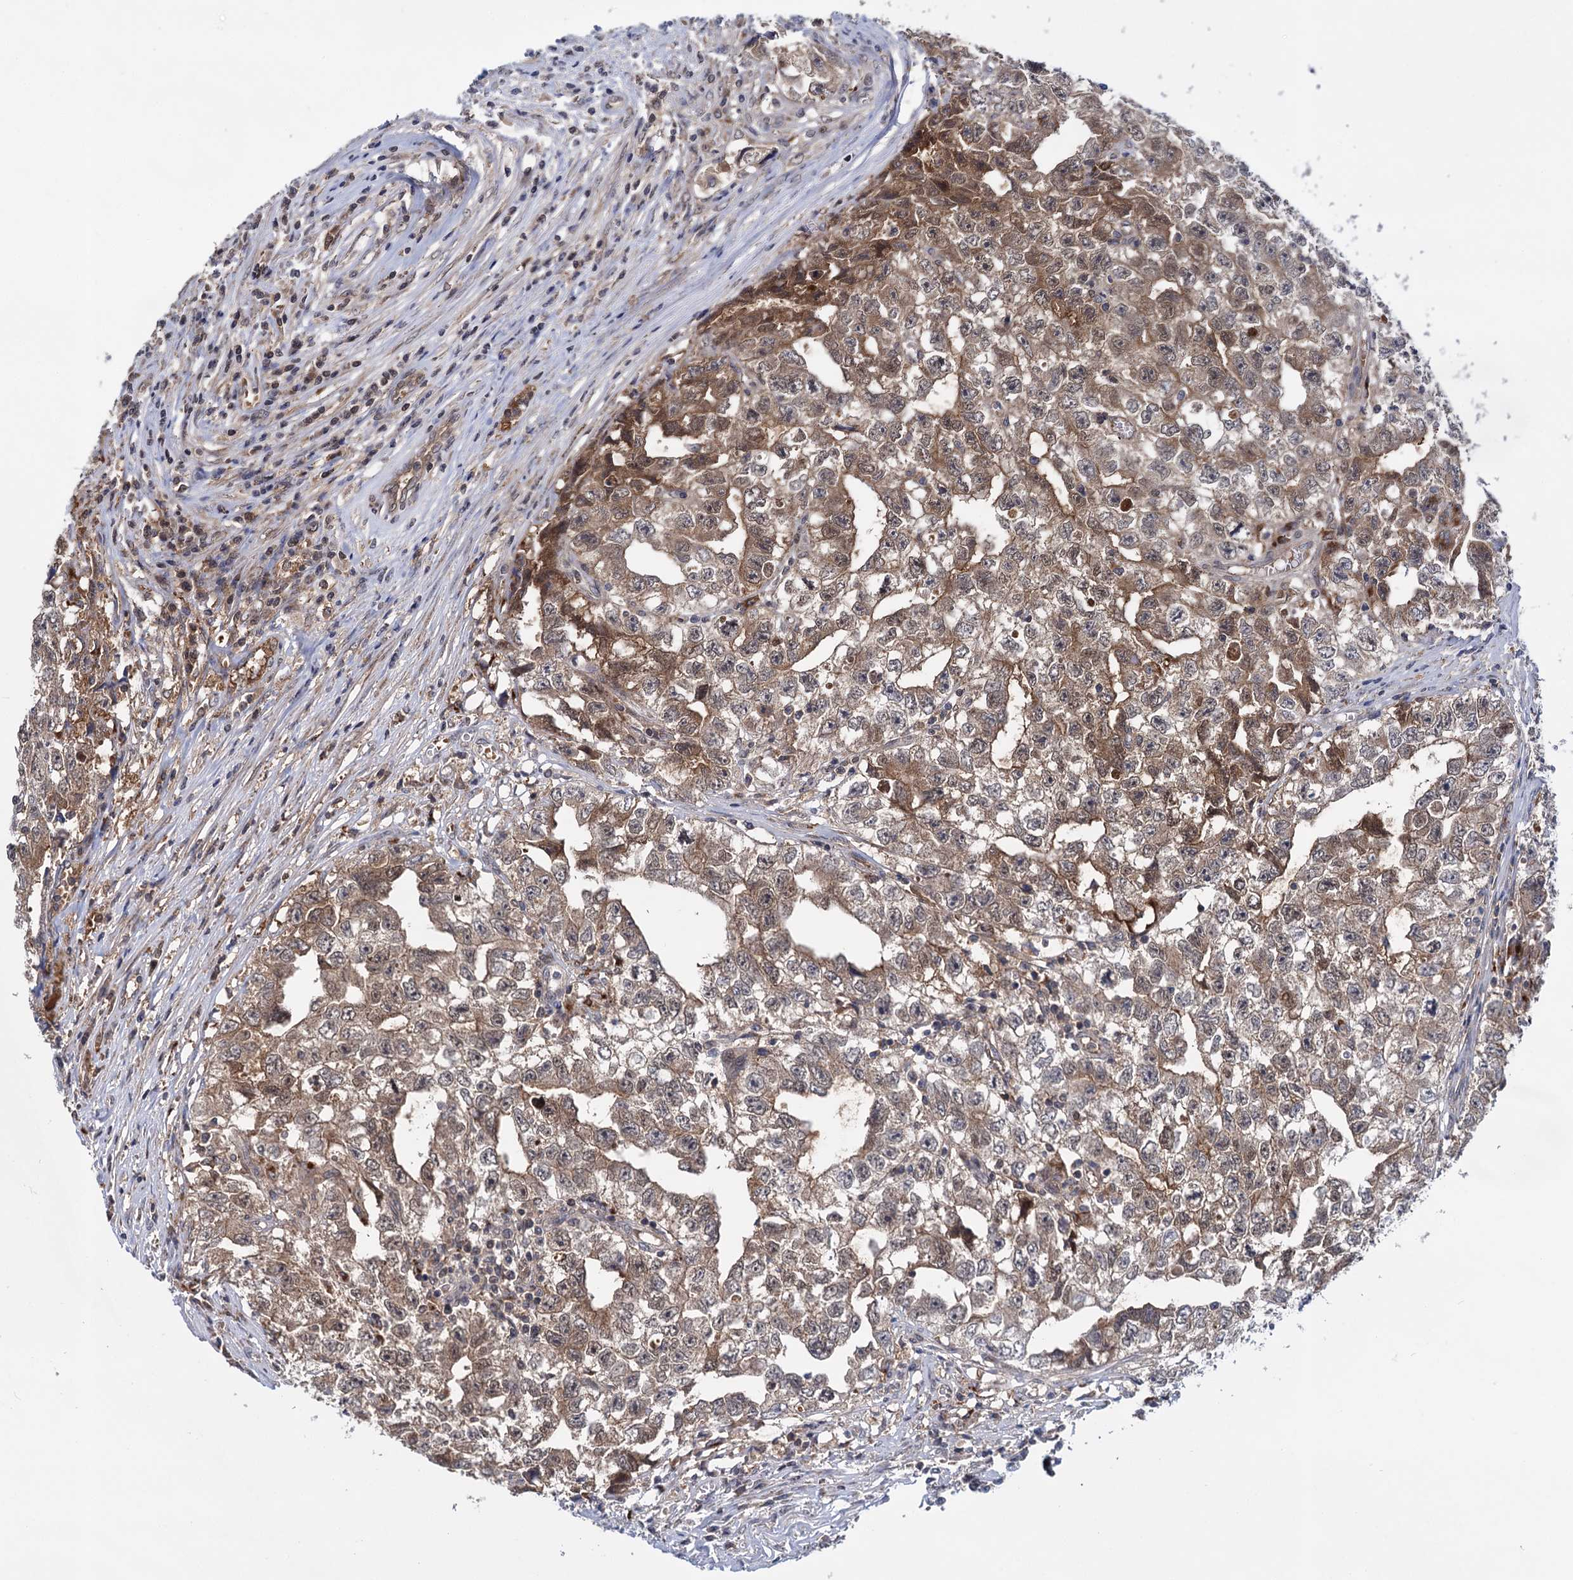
{"staining": {"intensity": "moderate", "quantity": ">75%", "location": "cytoplasmic/membranous"}, "tissue": "testis cancer", "cell_type": "Tumor cells", "image_type": "cancer", "snomed": [{"axis": "morphology", "description": "Seminoma, NOS"}, {"axis": "morphology", "description": "Carcinoma, Embryonal, NOS"}, {"axis": "topography", "description": "Testis"}], "caption": "A photomicrograph showing moderate cytoplasmic/membranous staining in approximately >75% of tumor cells in testis seminoma, as visualized by brown immunohistochemical staining.", "gene": "GLO1", "patient": {"sex": "male", "age": 43}}